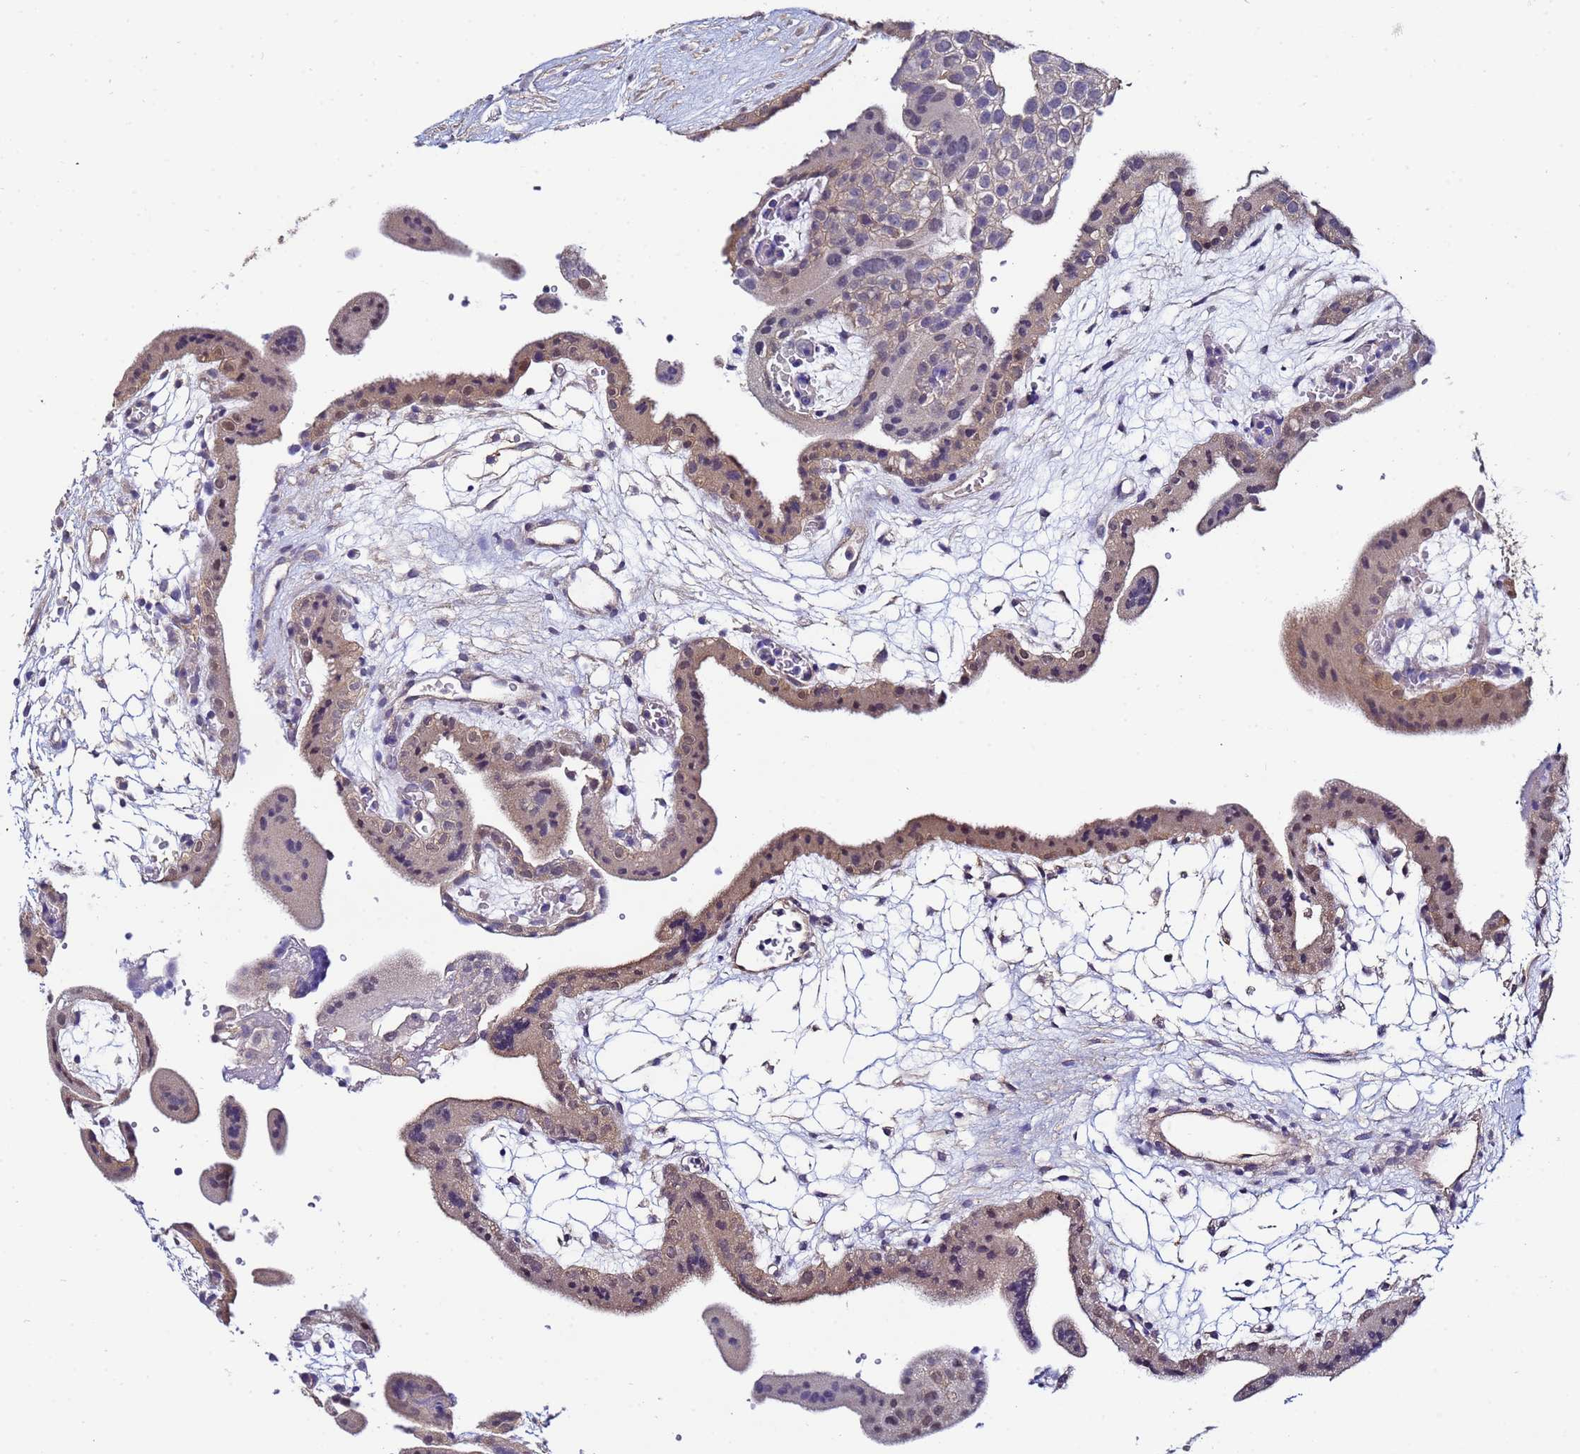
{"staining": {"intensity": "moderate", "quantity": ">75%", "location": "cytoplasmic/membranous,nuclear"}, "tissue": "placenta", "cell_type": "Decidual cells", "image_type": "normal", "snomed": [{"axis": "morphology", "description": "Normal tissue, NOS"}, {"axis": "topography", "description": "Placenta"}], "caption": "Protein staining exhibits moderate cytoplasmic/membranous,nuclear positivity in about >75% of decidual cells in normal placenta. The protein is shown in brown color, while the nuclei are stained blue.", "gene": "NAXE", "patient": {"sex": "female", "age": 18}}